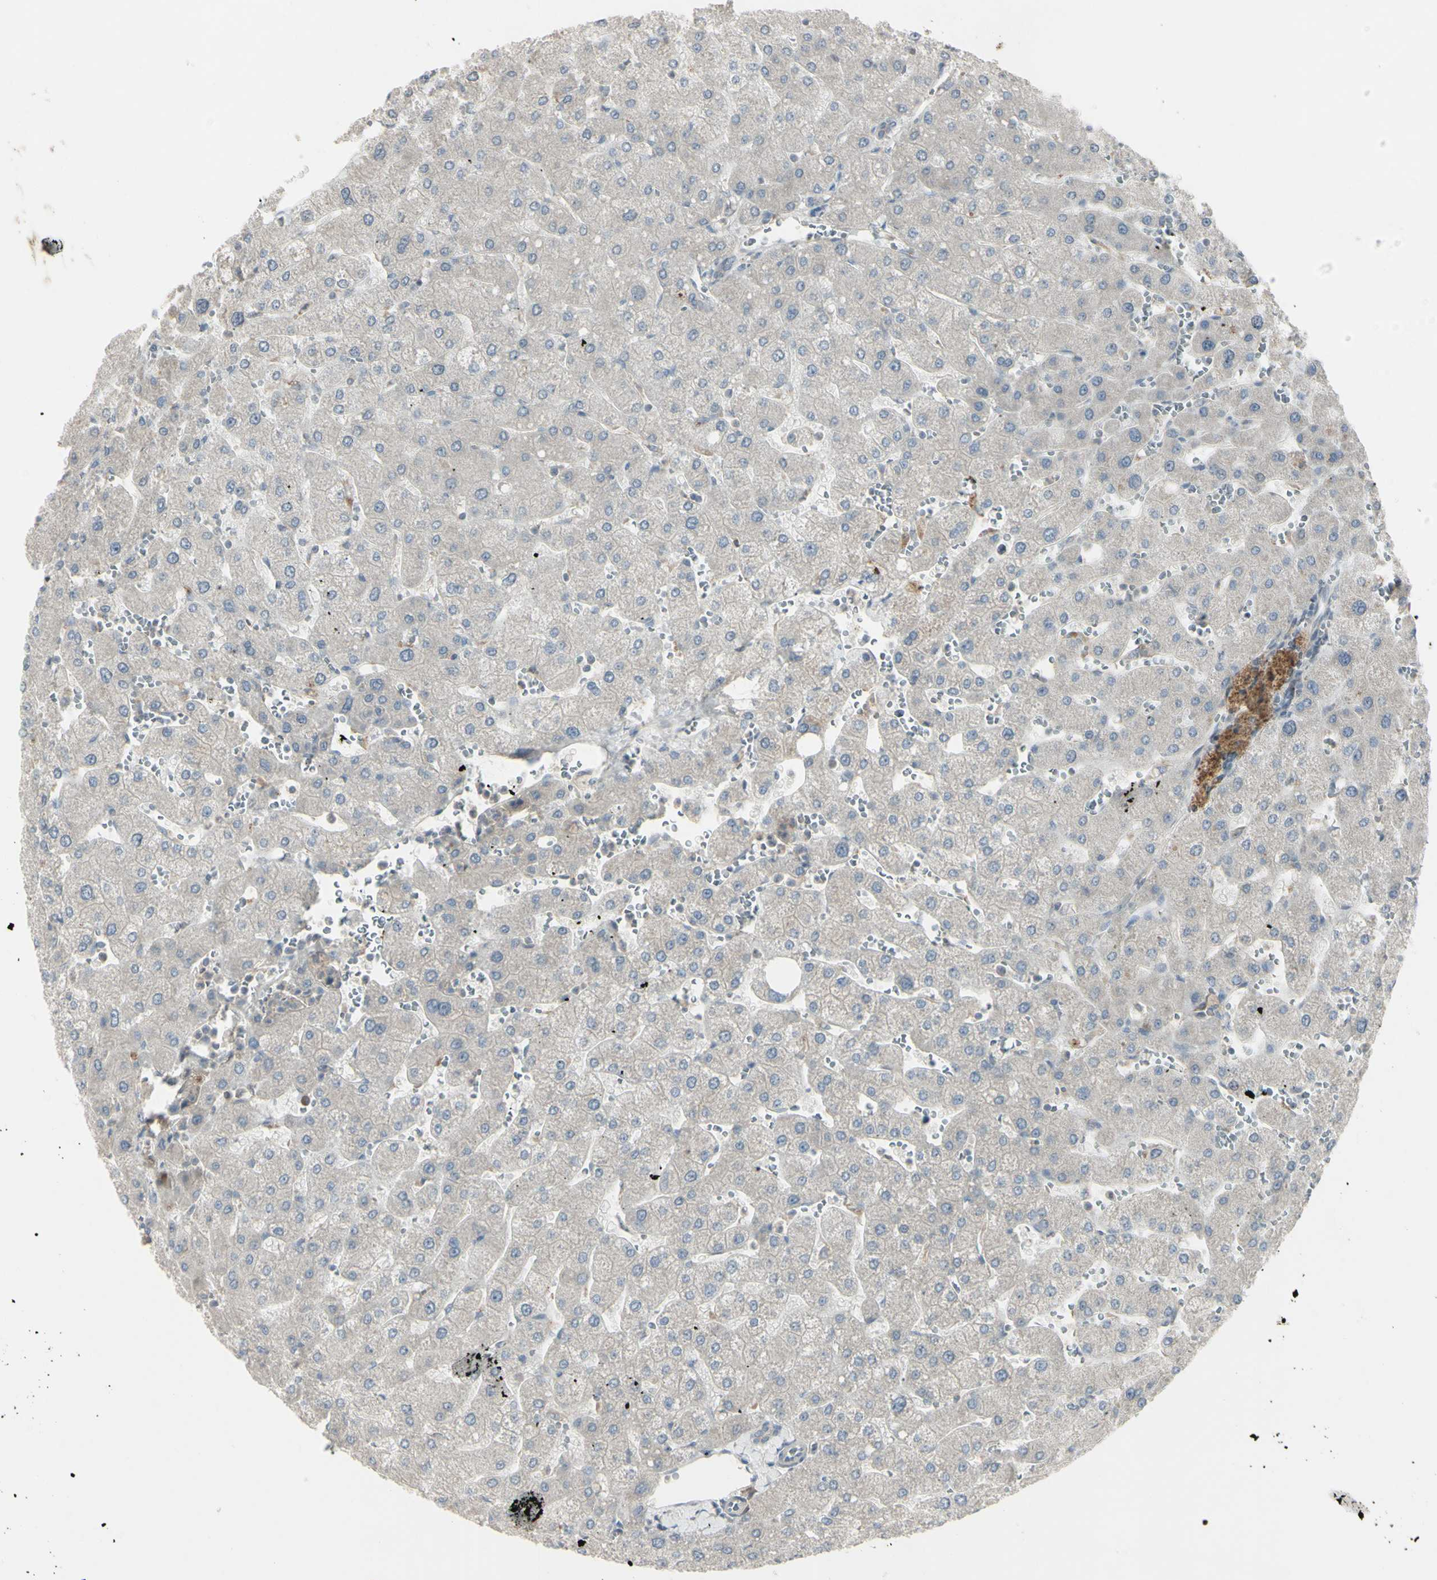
{"staining": {"intensity": "negative", "quantity": "none", "location": "none"}, "tissue": "liver", "cell_type": "Cholangiocytes", "image_type": "normal", "snomed": [{"axis": "morphology", "description": "Normal tissue, NOS"}, {"axis": "topography", "description": "Liver"}], "caption": "High power microscopy micrograph of an immunohistochemistry (IHC) image of unremarkable liver, revealing no significant positivity in cholangiocytes. The staining is performed using DAB (3,3'-diaminobenzidine) brown chromogen with nuclei counter-stained in using hematoxylin.", "gene": "PIAS4", "patient": {"sex": "male", "age": 55}}